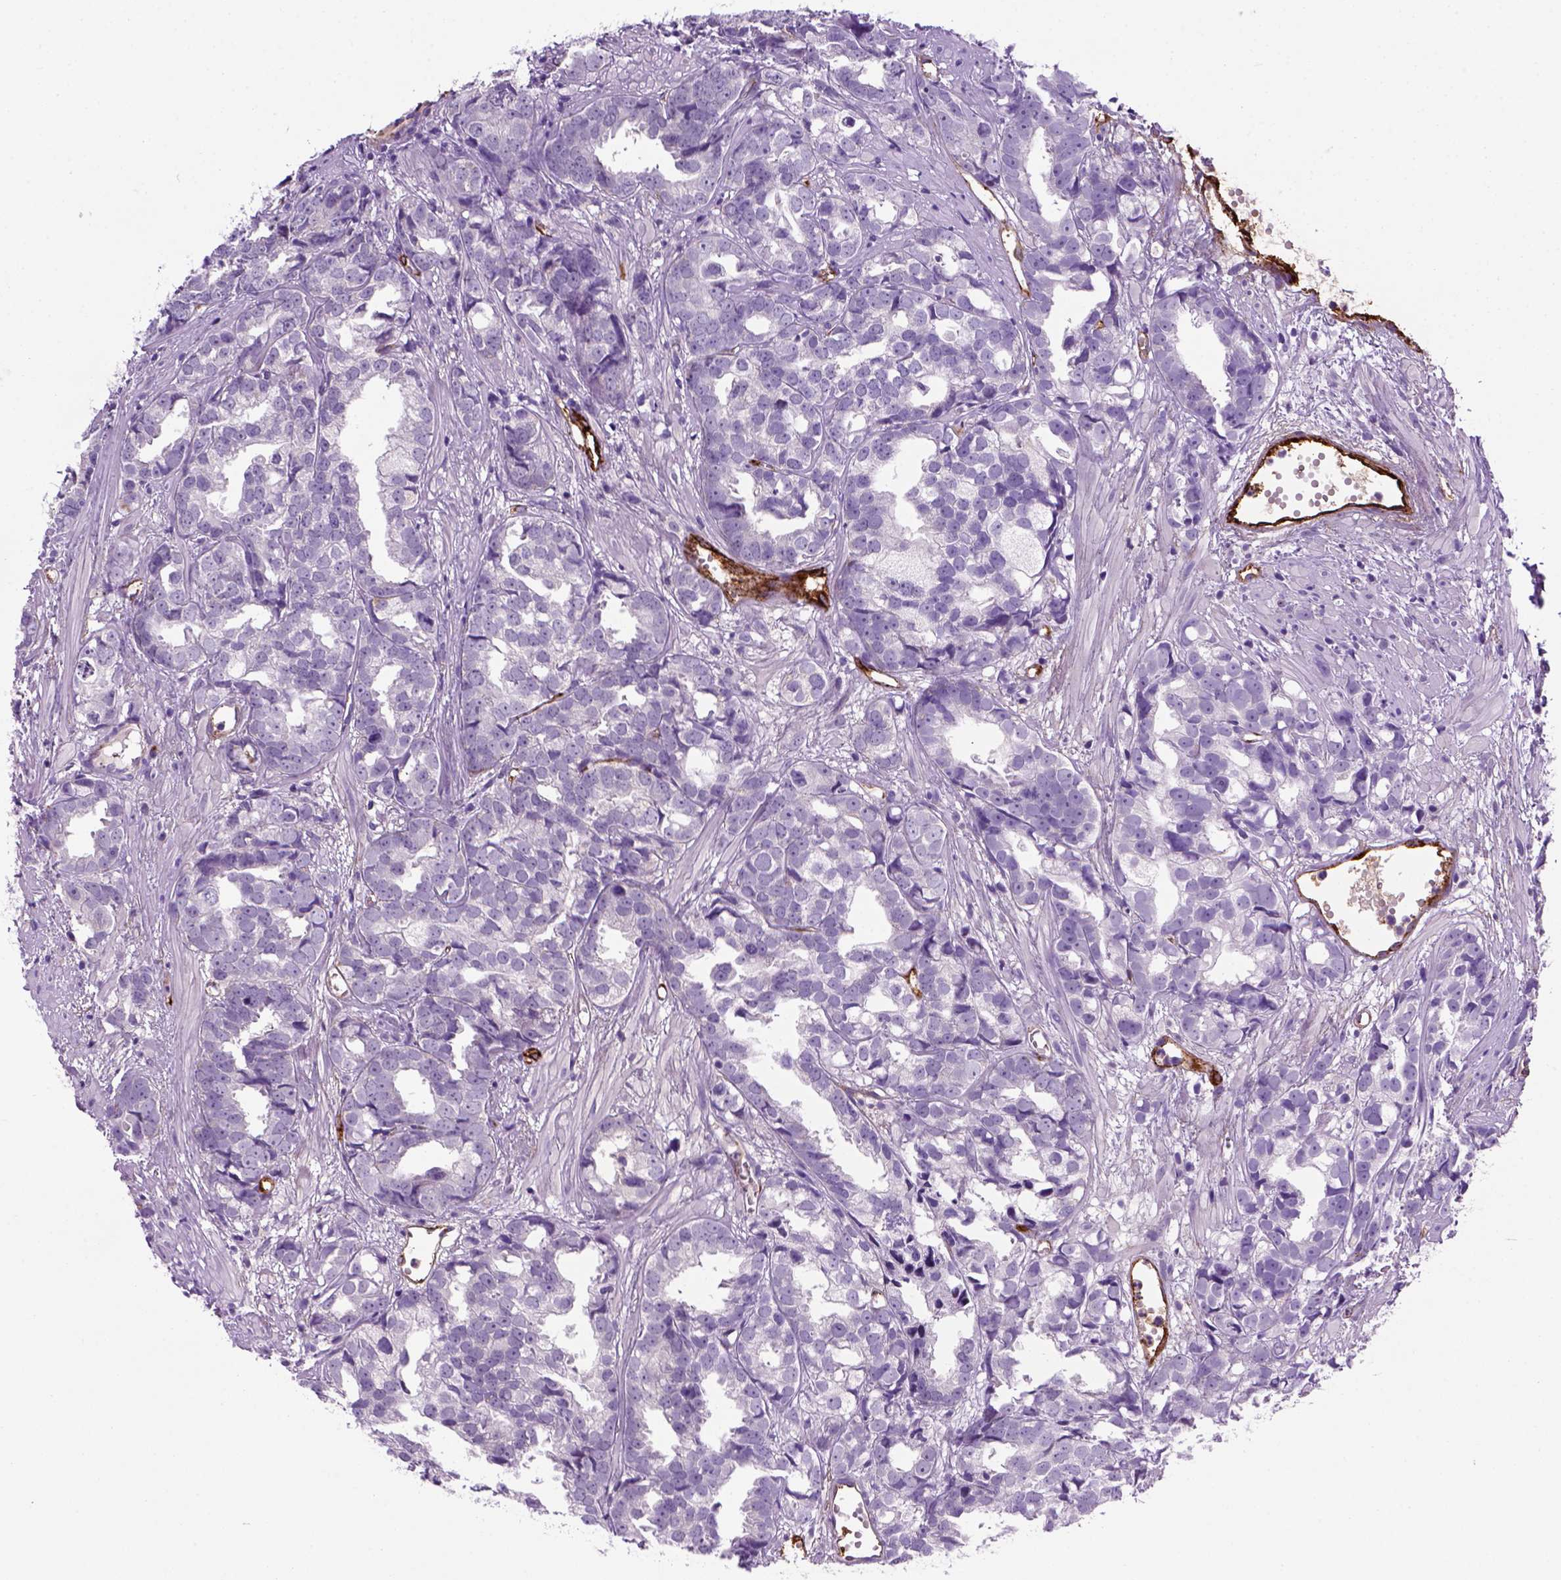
{"staining": {"intensity": "negative", "quantity": "none", "location": "none"}, "tissue": "prostate cancer", "cell_type": "Tumor cells", "image_type": "cancer", "snomed": [{"axis": "morphology", "description": "Adenocarcinoma, High grade"}, {"axis": "topography", "description": "Prostate"}], "caption": "Tumor cells show no significant protein staining in adenocarcinoma (high-grade) (prostate). (DAB IHC with hematoxylin counter stain).", "gene": "VWF", "patient": {"sex": "male", "age": 79}}